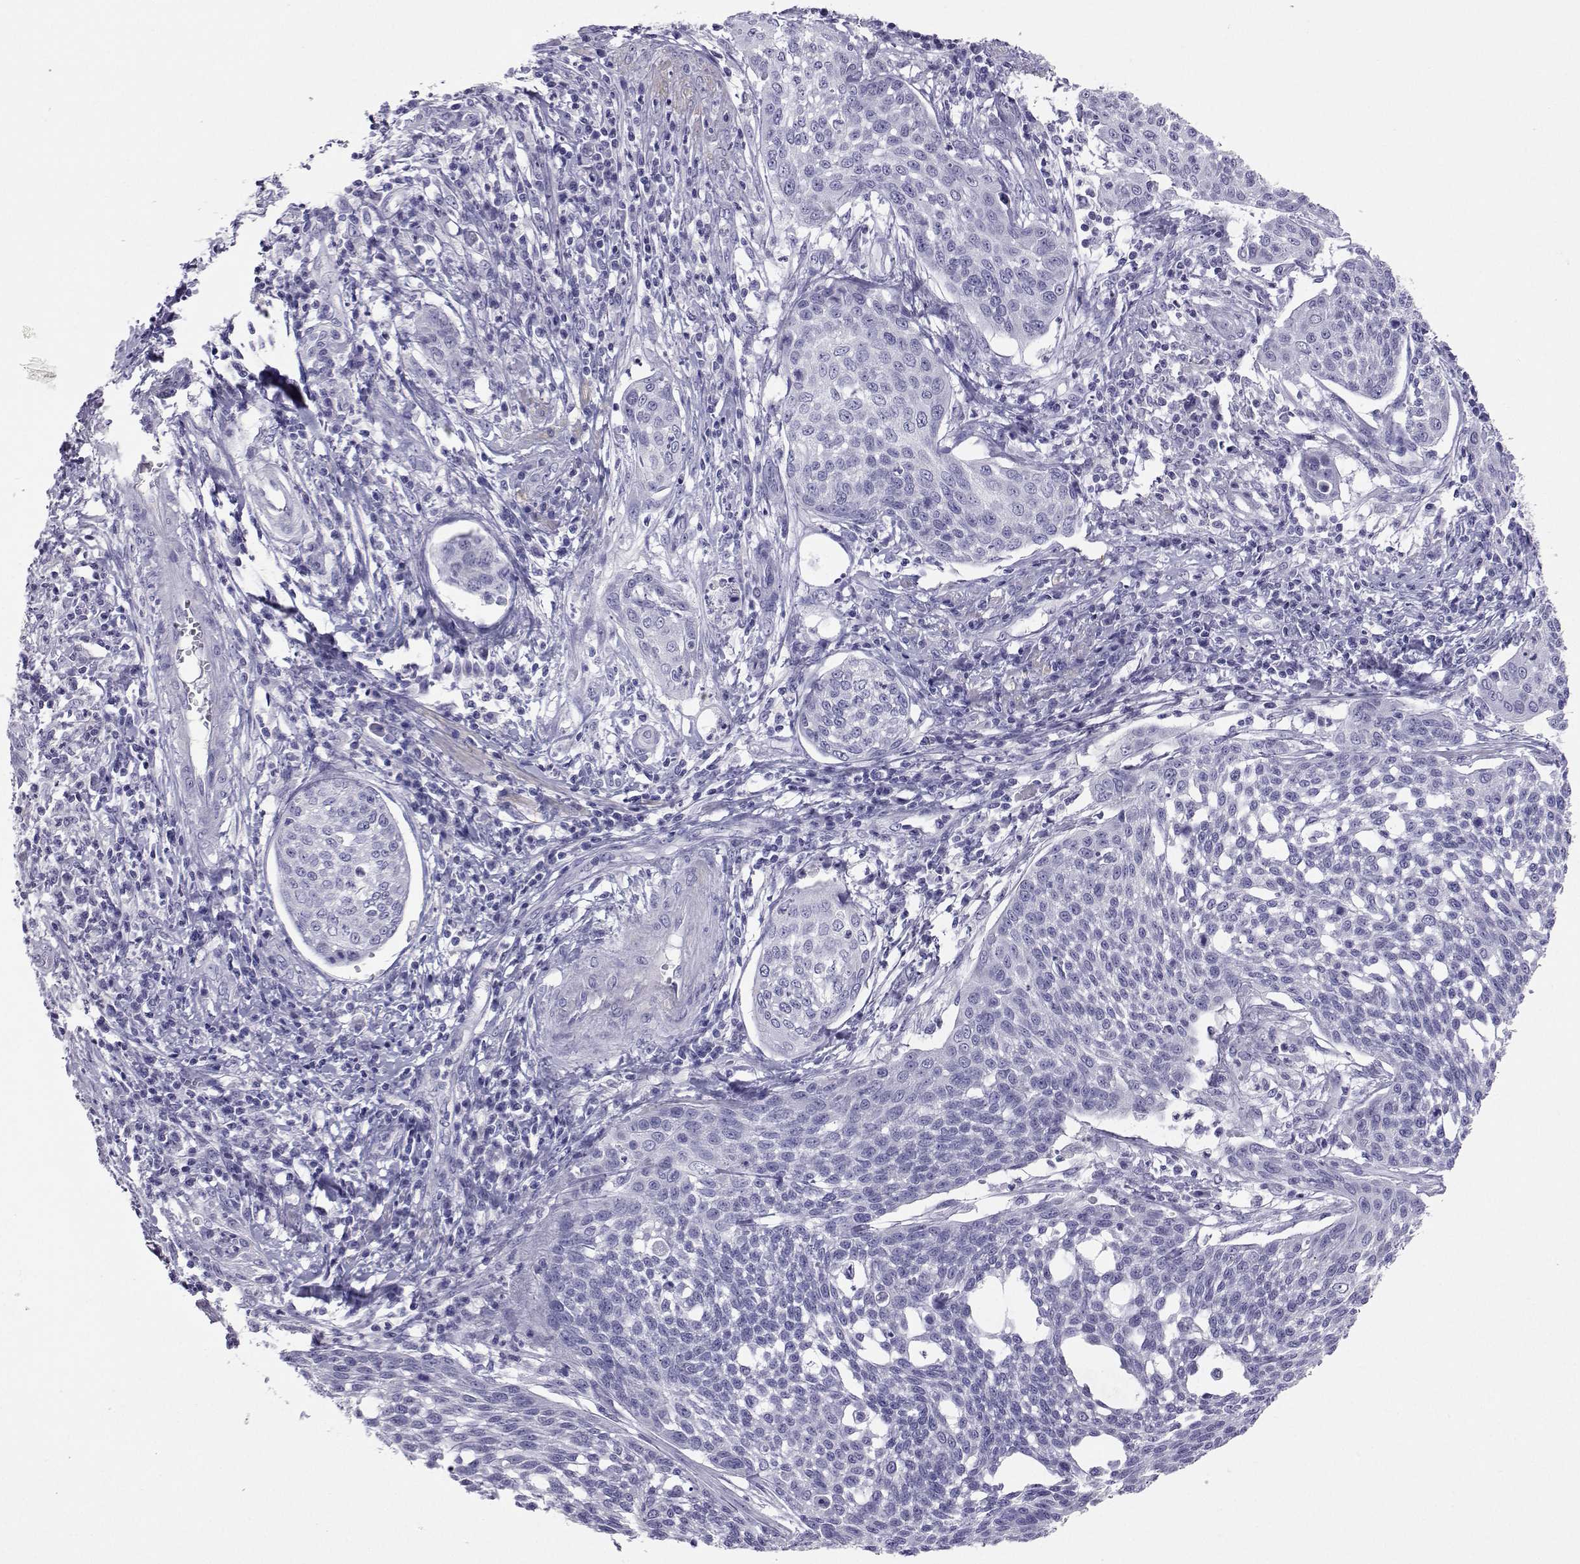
{"staining": {"intensity": "negative", "quantity": "none", "location": "none"}, "tissue": "cervical cancer", "cell_type": "Tumor cells", "image_type": "cancer", "snomed": [{"axis": "morphology", "description": "Squamous cell carcinoma, NOS"}, {"axis": "topography", "description": "Cervix"}], "caption": "There is no significant staining in tumor cells of cervical cancer (squamous cell carcinoma).", "gene": "PLIN4", "patient": {"sex": "female", "age": 34}}